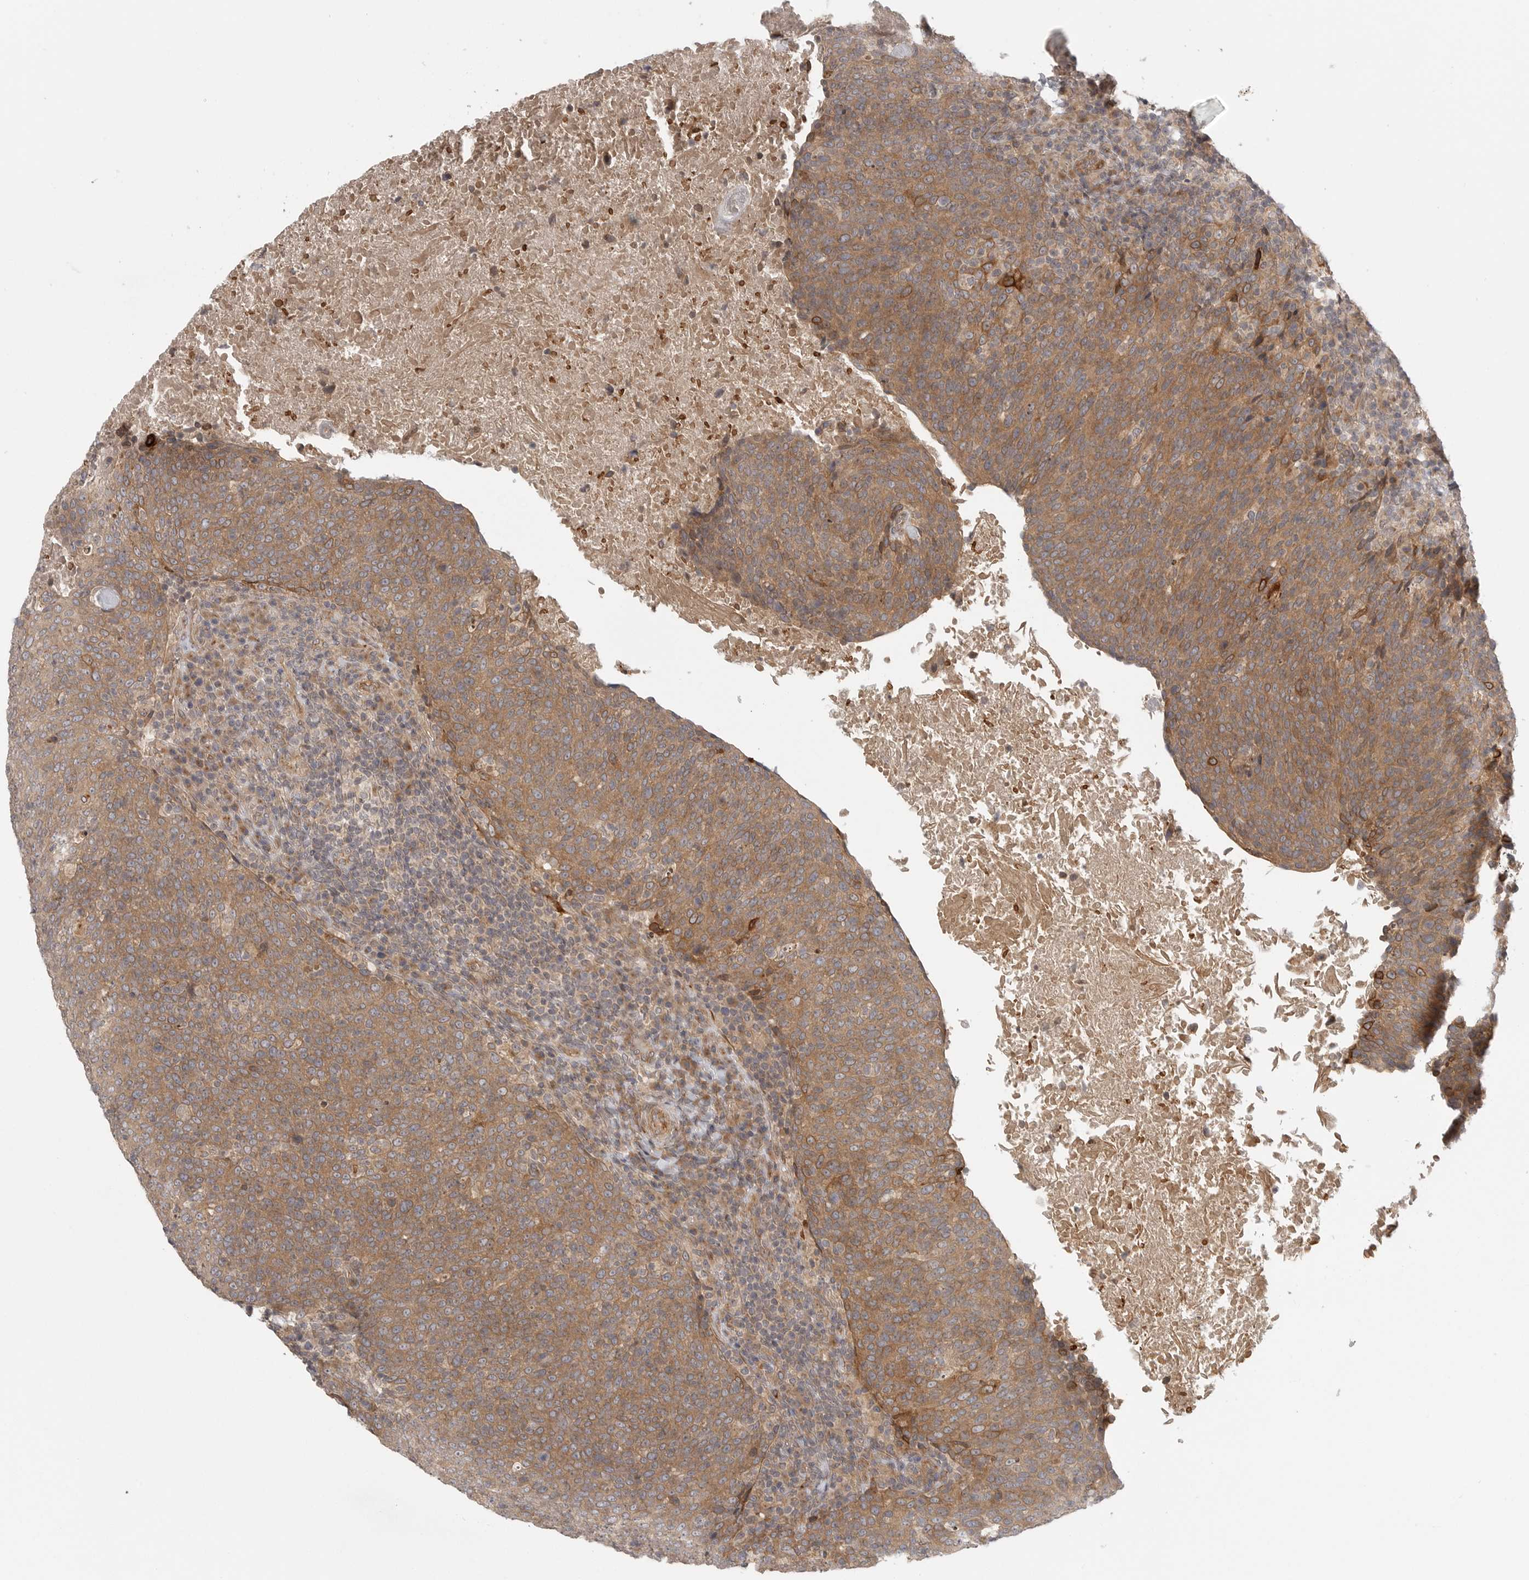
{"staining": {"intensity": "moderate", "quantity": ">75%", "location": "cytoplasmic/membranous"}, "tissue": "head and neck cancer", "cell_type": "Tumor cells", "image_type": "cancer", "snomed": [{"axis": "morphology", "description": "Squamous cell carcinoma, NOS"}, {"axis": "morphology", "description": "Squamous cell carcinoma, metastatic, NOS"}, {"axis": "topography", "description": "Lymph node"}, {"axis": "topography", "description": "Head-Neck"}], "caption": "The immunohistochemical stain labels moderate cytoplasmic/membranous expression in tumor cells of head and neck cancer (metastatic squamous cell carcinoma) tissue. (IHC, brightfield microscopy, high magnification).", "gene": "CCPG1", "patient": {"sex": "male", "age": 62}}